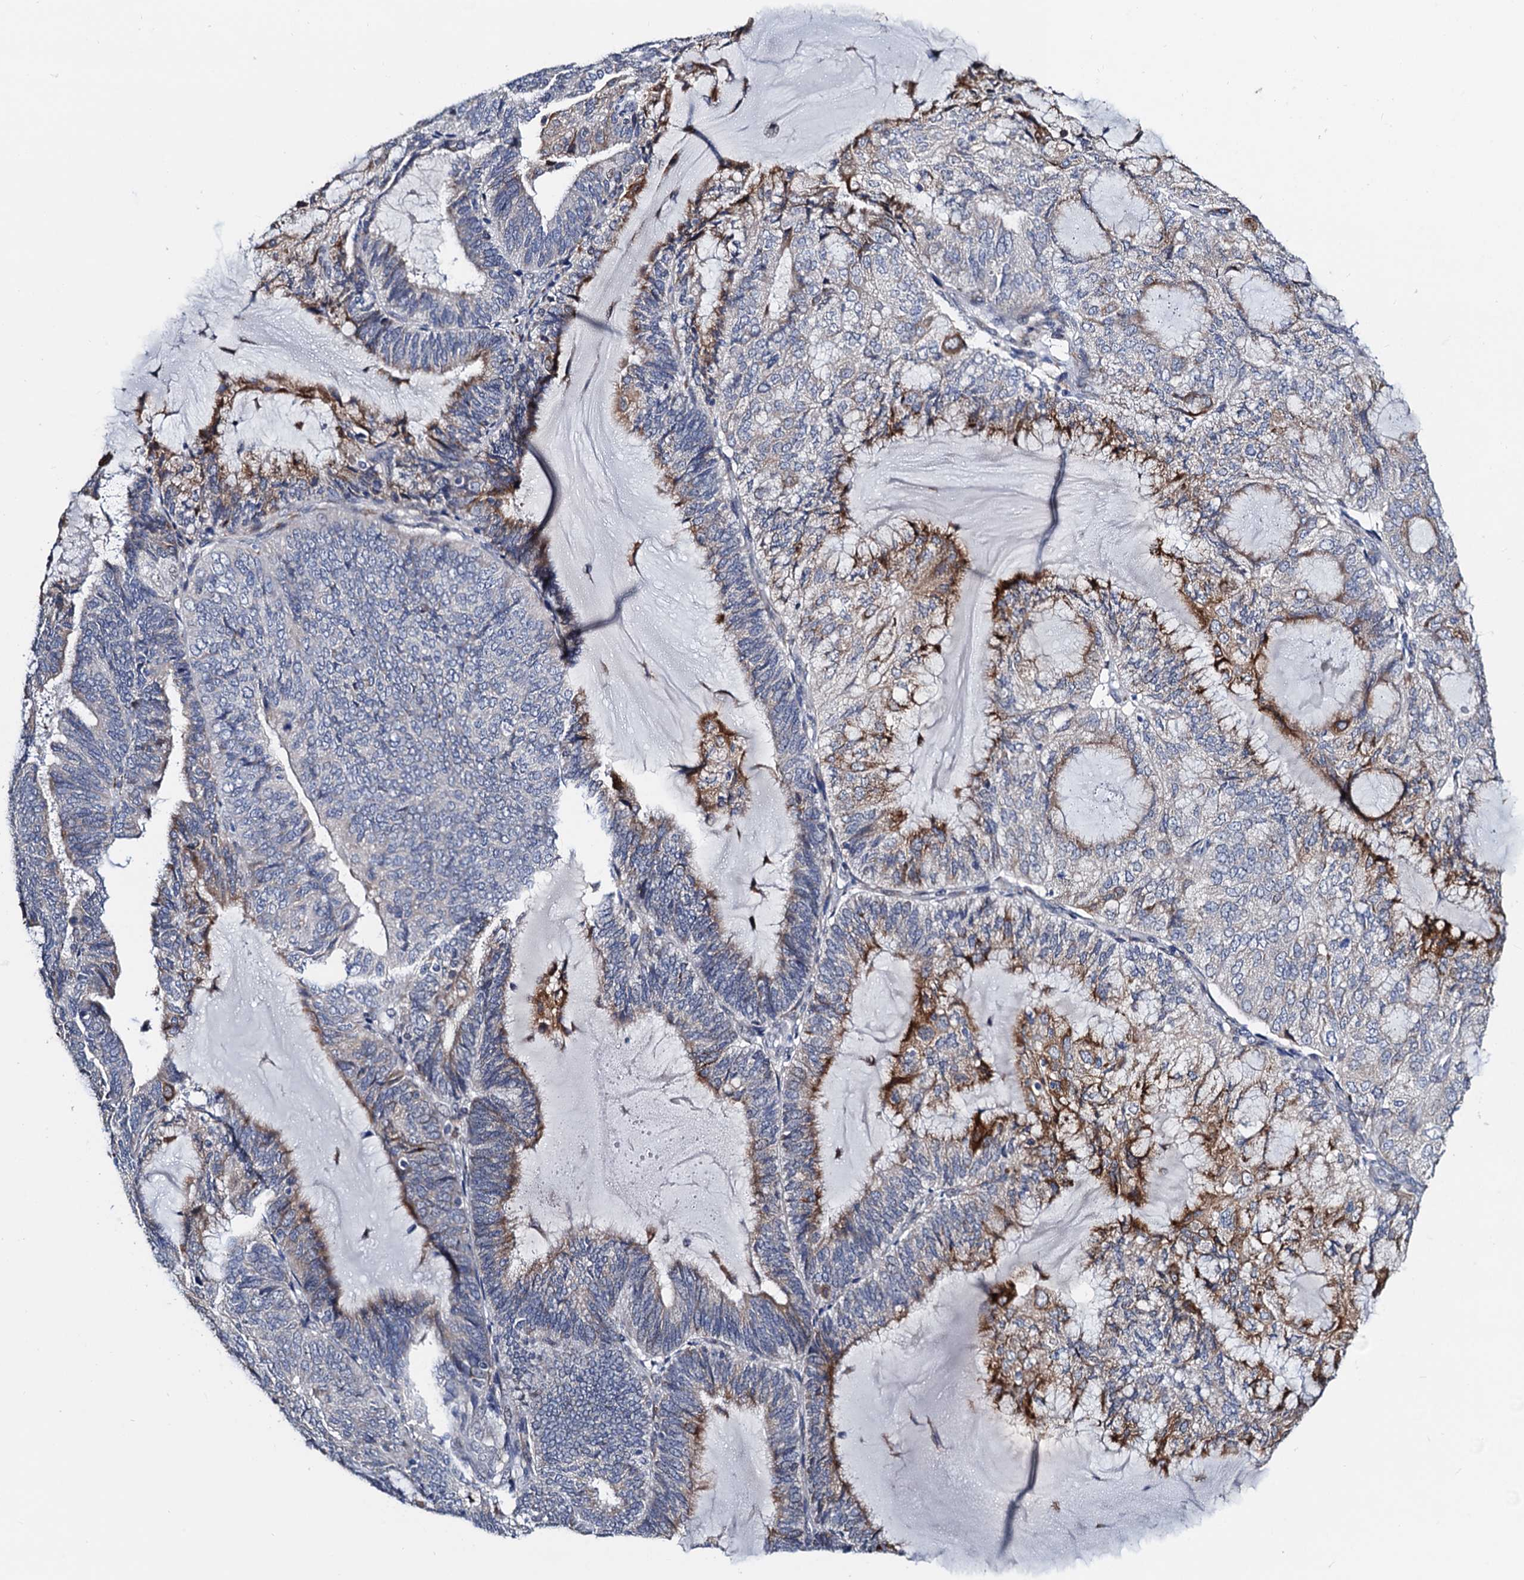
{"staining": {"intensity": "moderate", "quantity": "<25%", "location": "cytoplasmic/membranous"}, "tissue": "endometrial cancer", "cell_type": "Tumor cells", "image_type": "cancer", "snomed": [{"axis": "morphology", "description": "Adenocarcinoma, NOS"}, {"axis": "topography", "description": "Endometrium"}], "caption": "Brown immunohistochemical staining in human adenocarcinoma (endometrial) shows moderate cytoplasmic/membranous staining in about <25% of tumor cells.", "gene": "SLC7A10", "patient": {"sex": "female", "age": 81}}